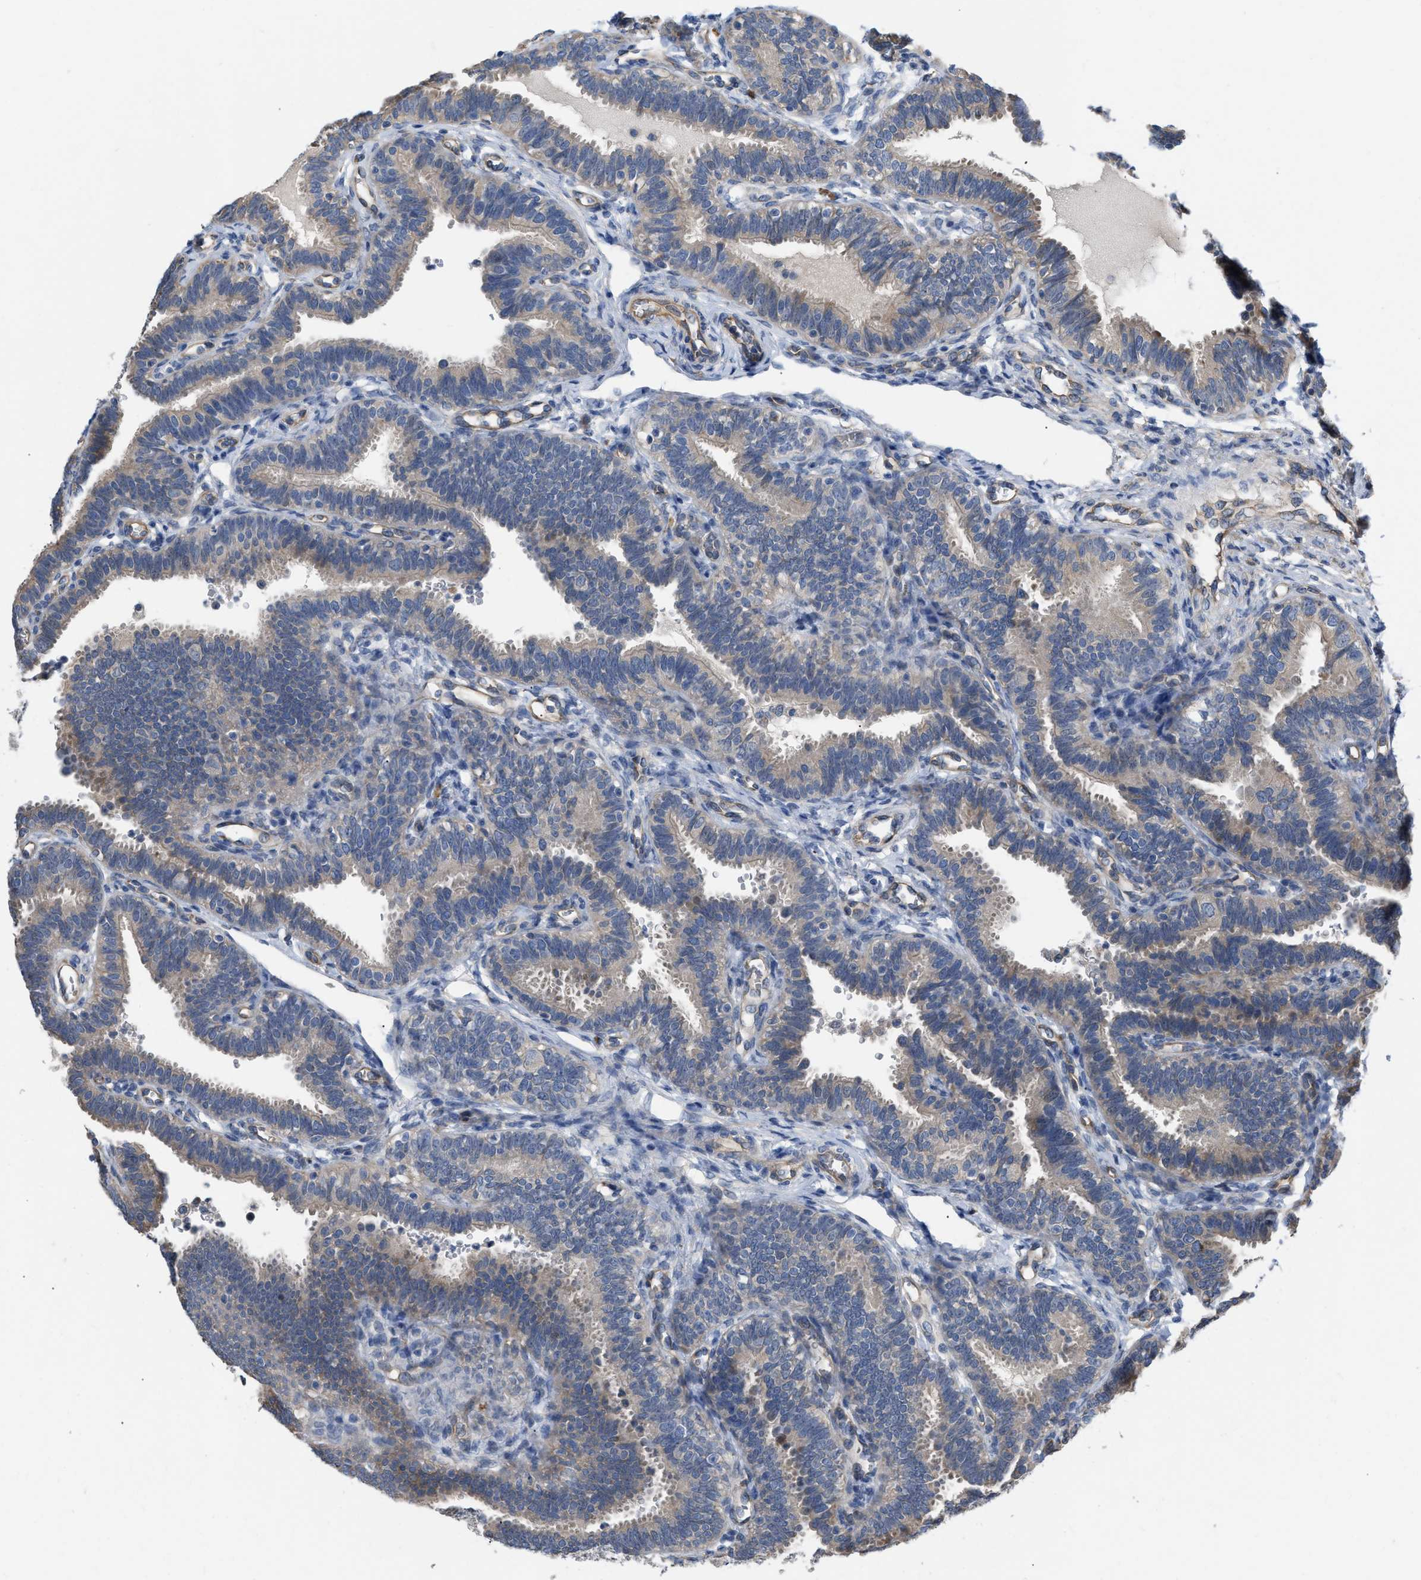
{"staining": {"intensity": "weak", "quantity": "<25%", "location": "cytoplasmic/membranous"}, "tissue": "fallopian tube", "cell_type": "Glandular cells", "image_type": "normal", "snomed": [{"axis": "morphology", "description": "Normal tissue, NOS"}, {"axis": "topography", "description": "Fallopian tube"}, {"axis": "topography", "description": "Placenta"}], "caption": "A high-resolution photomicrograph shows immunohistochemistry (IHC) staining of benign fallopian tube, which displays no significant expression in glandular cells.", "gene": "SLC4A11", "patient": {"sex": "female", "age": 34}}